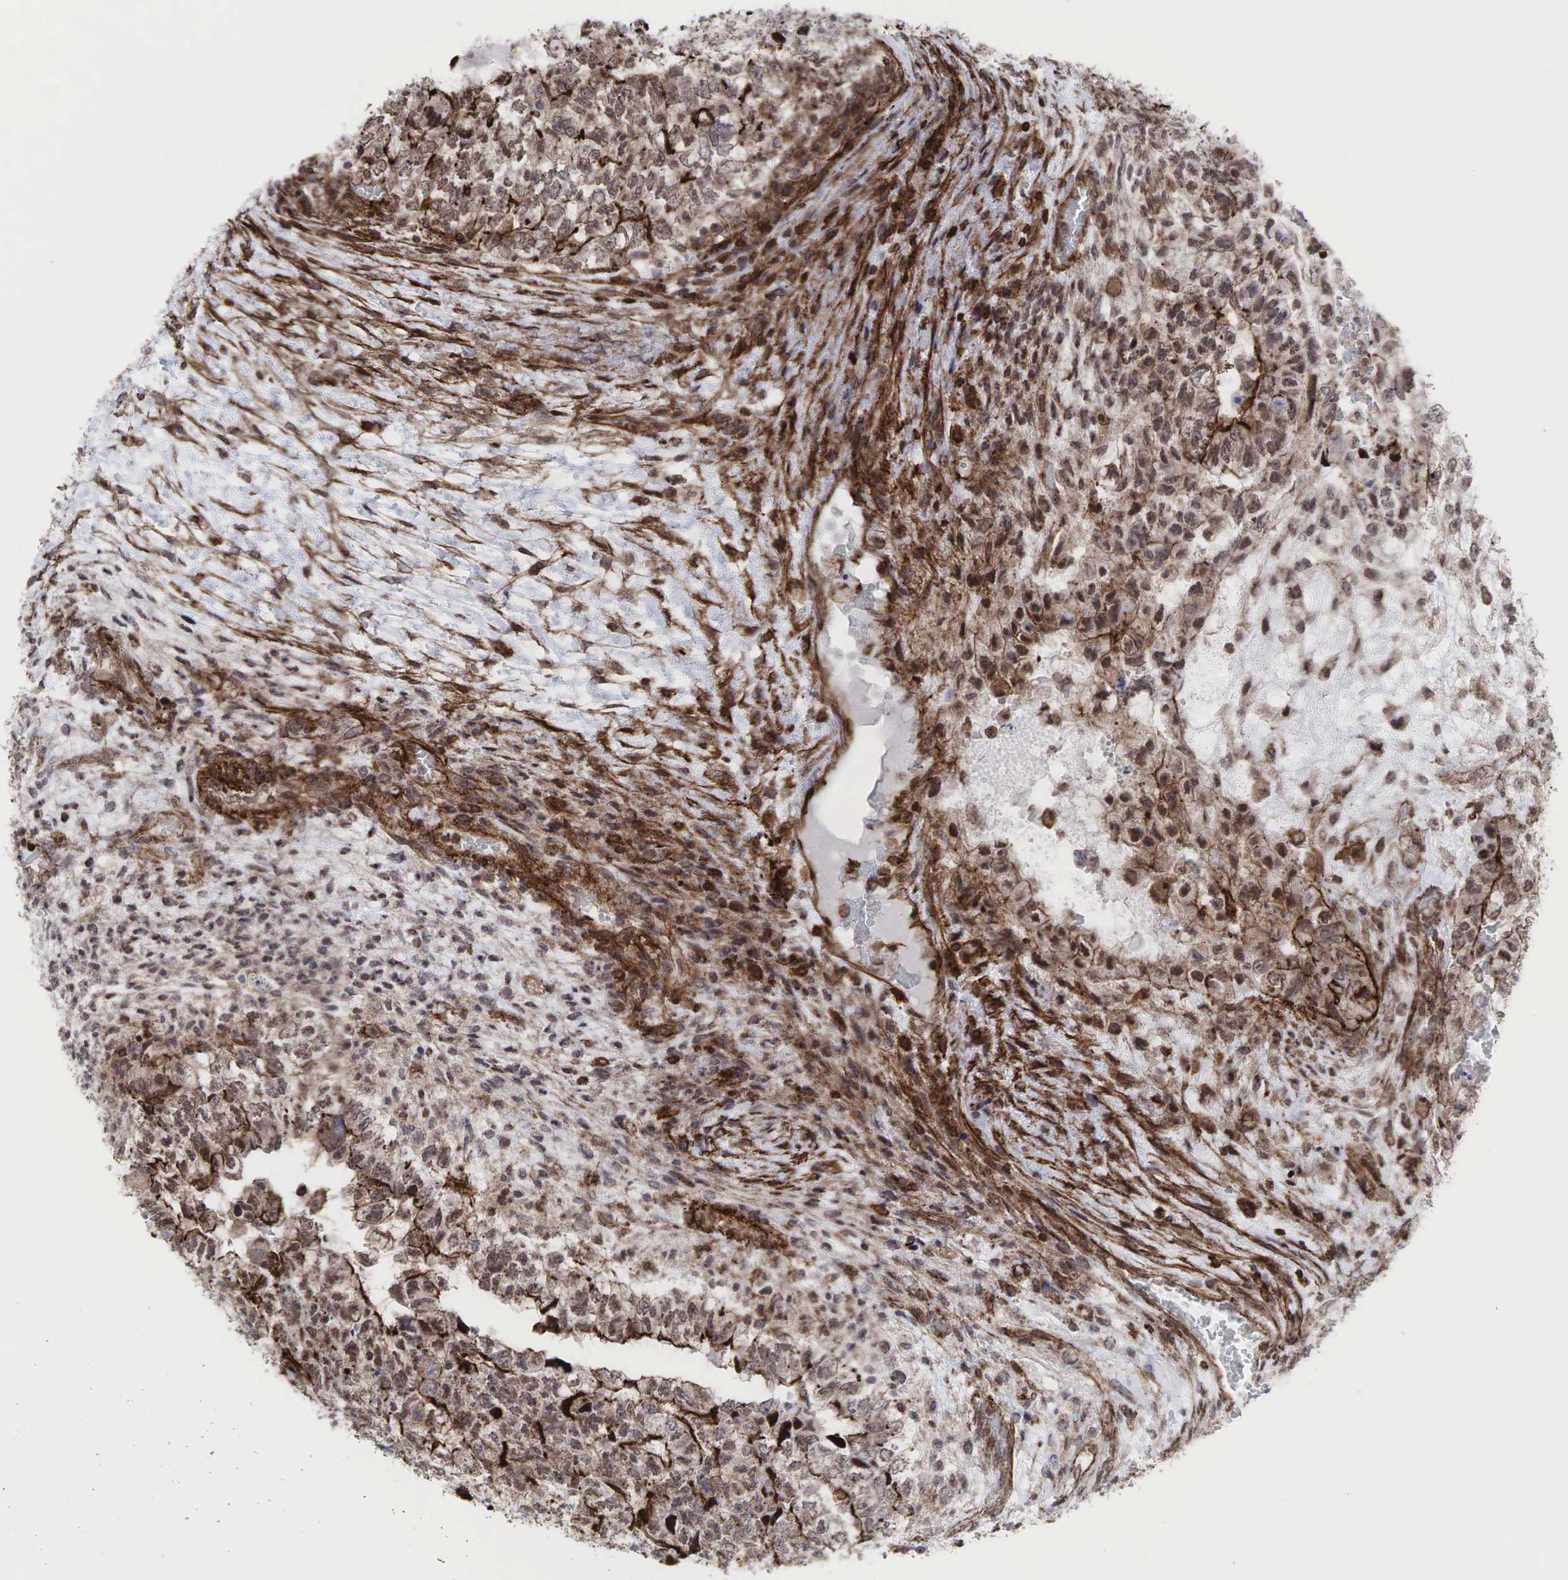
{"staining": {"intensity": "moderate", "quantity": ">75%", "location": "cytoplasmic/membranous"}, "tissue": "testis cancer", "cell_type": "Tumor cells", "image_type": "cancer", "snomed": [{"axis": "morphology", "description": "Carcinoma, Embryonal, NOS"}, {"axis": "topography", "description": "Testis"}], "caption": "Testis cancer tissue shows moderate cytoplasmic/membranous expression in approximately >75% of tumor cells", "gene": "GPRASP1", "patient": {"sex": "male", "age": 36}}